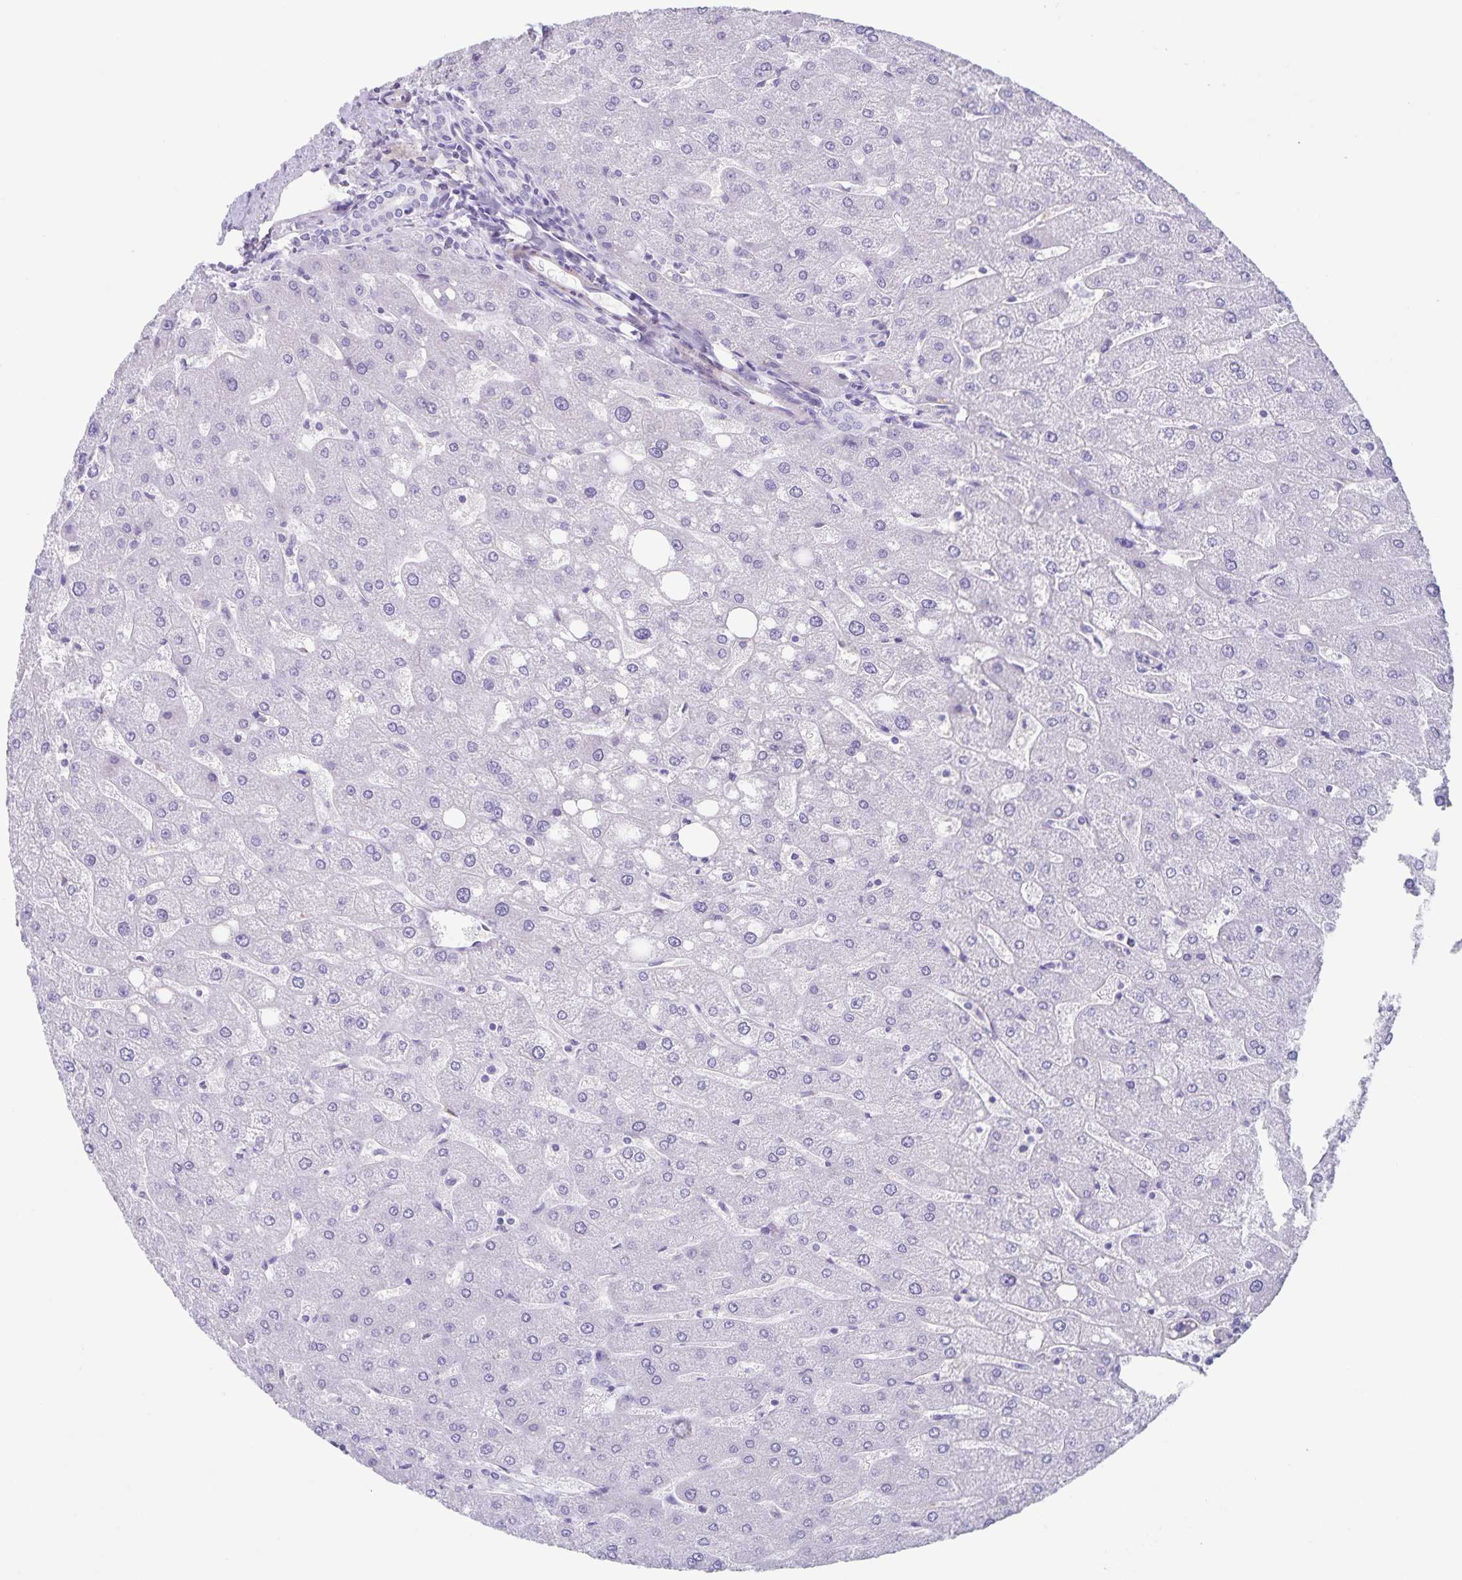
{"staining": {"intensity": "negative", "quantity": "none", "location": "none"}, "tissue": "liver", "cell_type": "Cholangiocytes", "image_type": "normal", "snomed": [{"axis": "morphology", "description": "Normal tissue, NOS"}, {"axis": "topography", "description": "Liver"}], "caption": "Liver was stained to show a protein in brown. There is no significant expression in cholangiocytes. The staining was performed using DAB (3,3'-diaminobenzidine) to visualize the protein expression in brown, while the nuclei were stained in blue with hematoxylin (Magnification: 20x).", "gene": "C11orf42", "patient": {"sex": "male", "age": 67}}